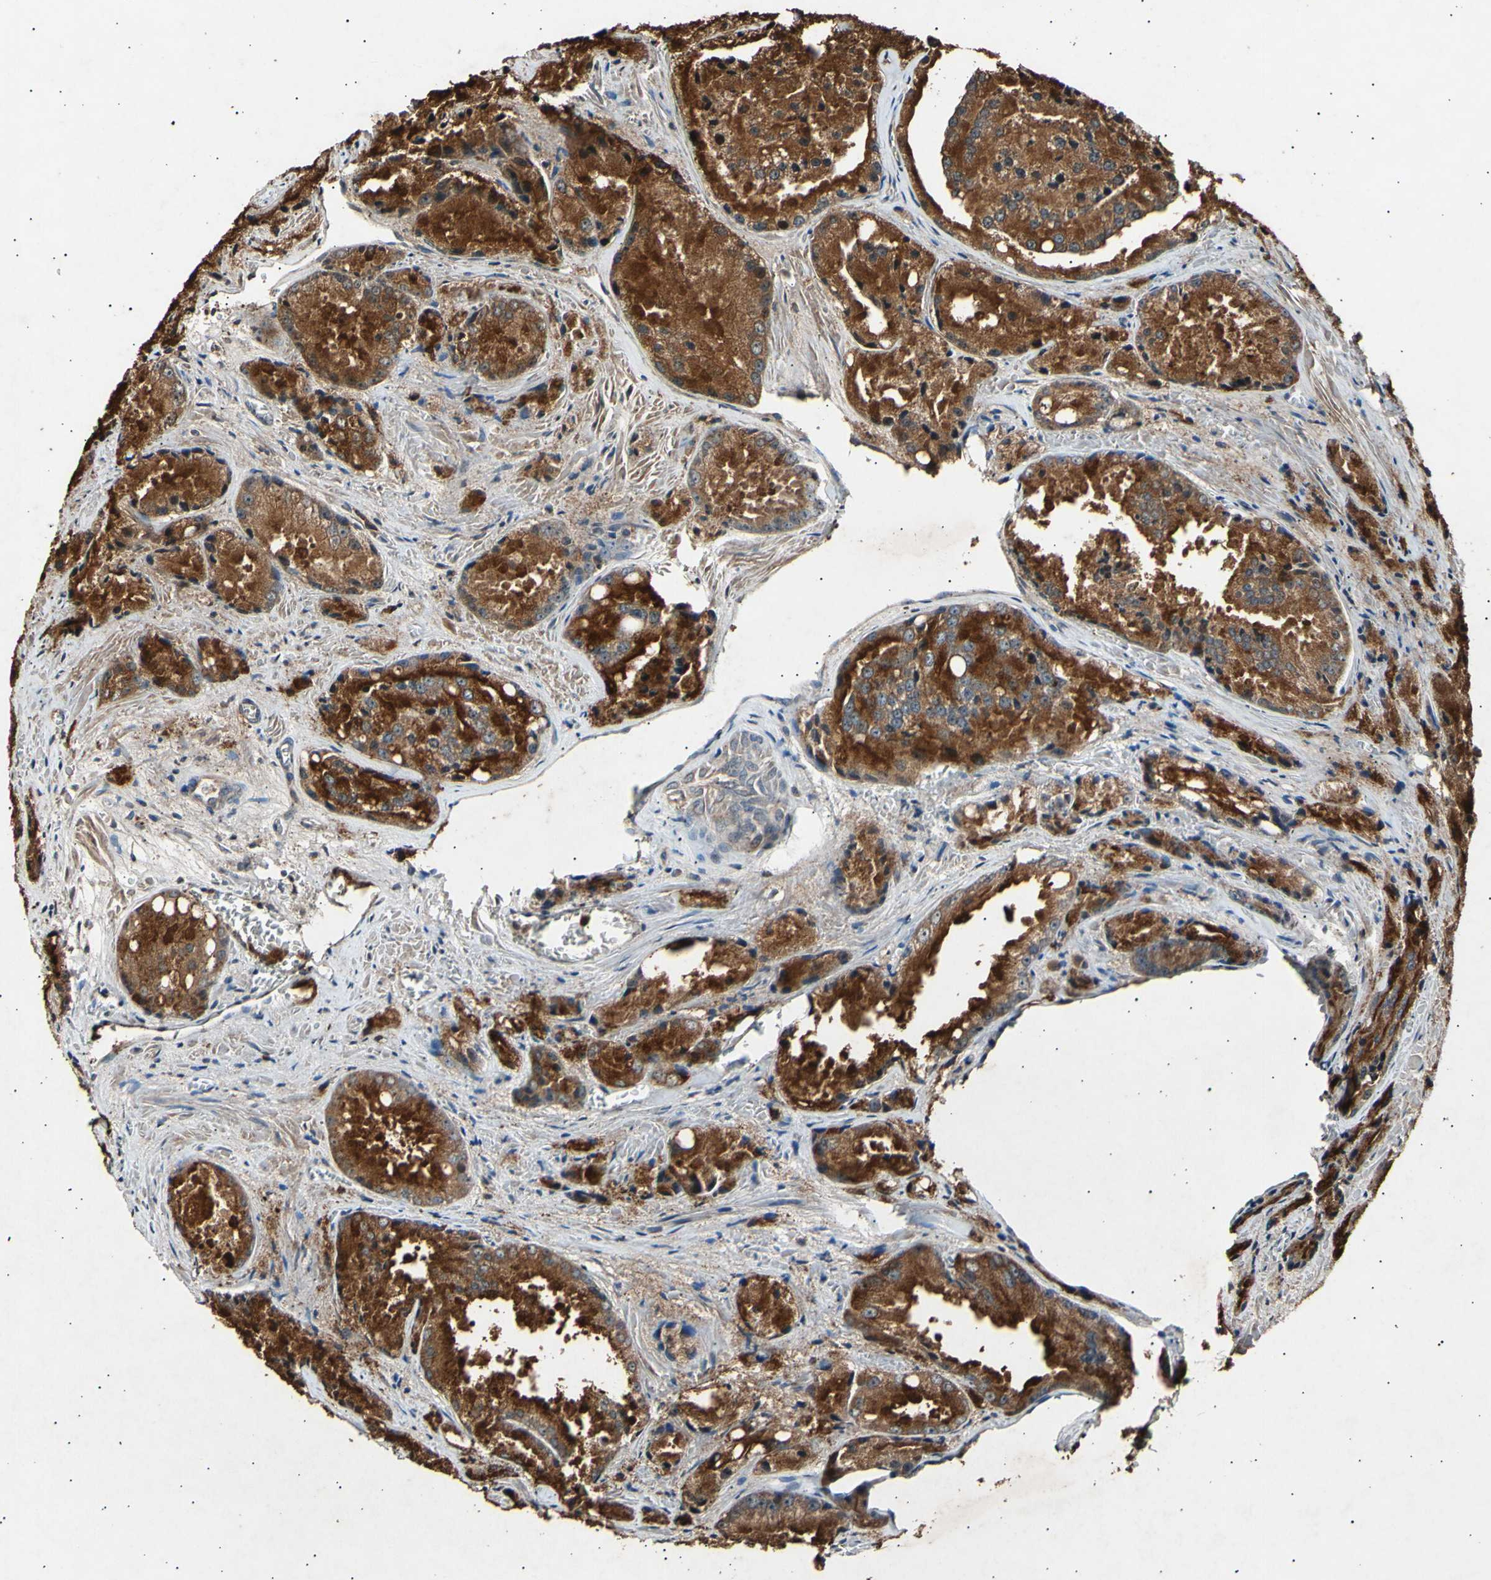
{"staining": {"intensity": "strong", "quantity": ">75%", "location": "cytoplasmic/membranous"}, "tissue": "prostate cancer", "cell_type": "Tumor cells", "image_type": "cancer", "snomed": [{"axis": "morphology", "description": "Adenocarcinoma, Low grade"}, {"axis": "topography", "description": "Prostate"}], "caption": "High-power microscopy captured an IHC micrograph of prostate low-grade adenocarcinoma, revealing strong cytoplasmic/membranous expression in about >75% of tumor cells. The staining is performed using DAB (3,3'-diaminobenzidine) brown chromogen to label protein expression. The nuclei are counter-stained blue using hematoxylin.", "gene": "ADCY3", "patient": {"sex": "male", "age": 64}}